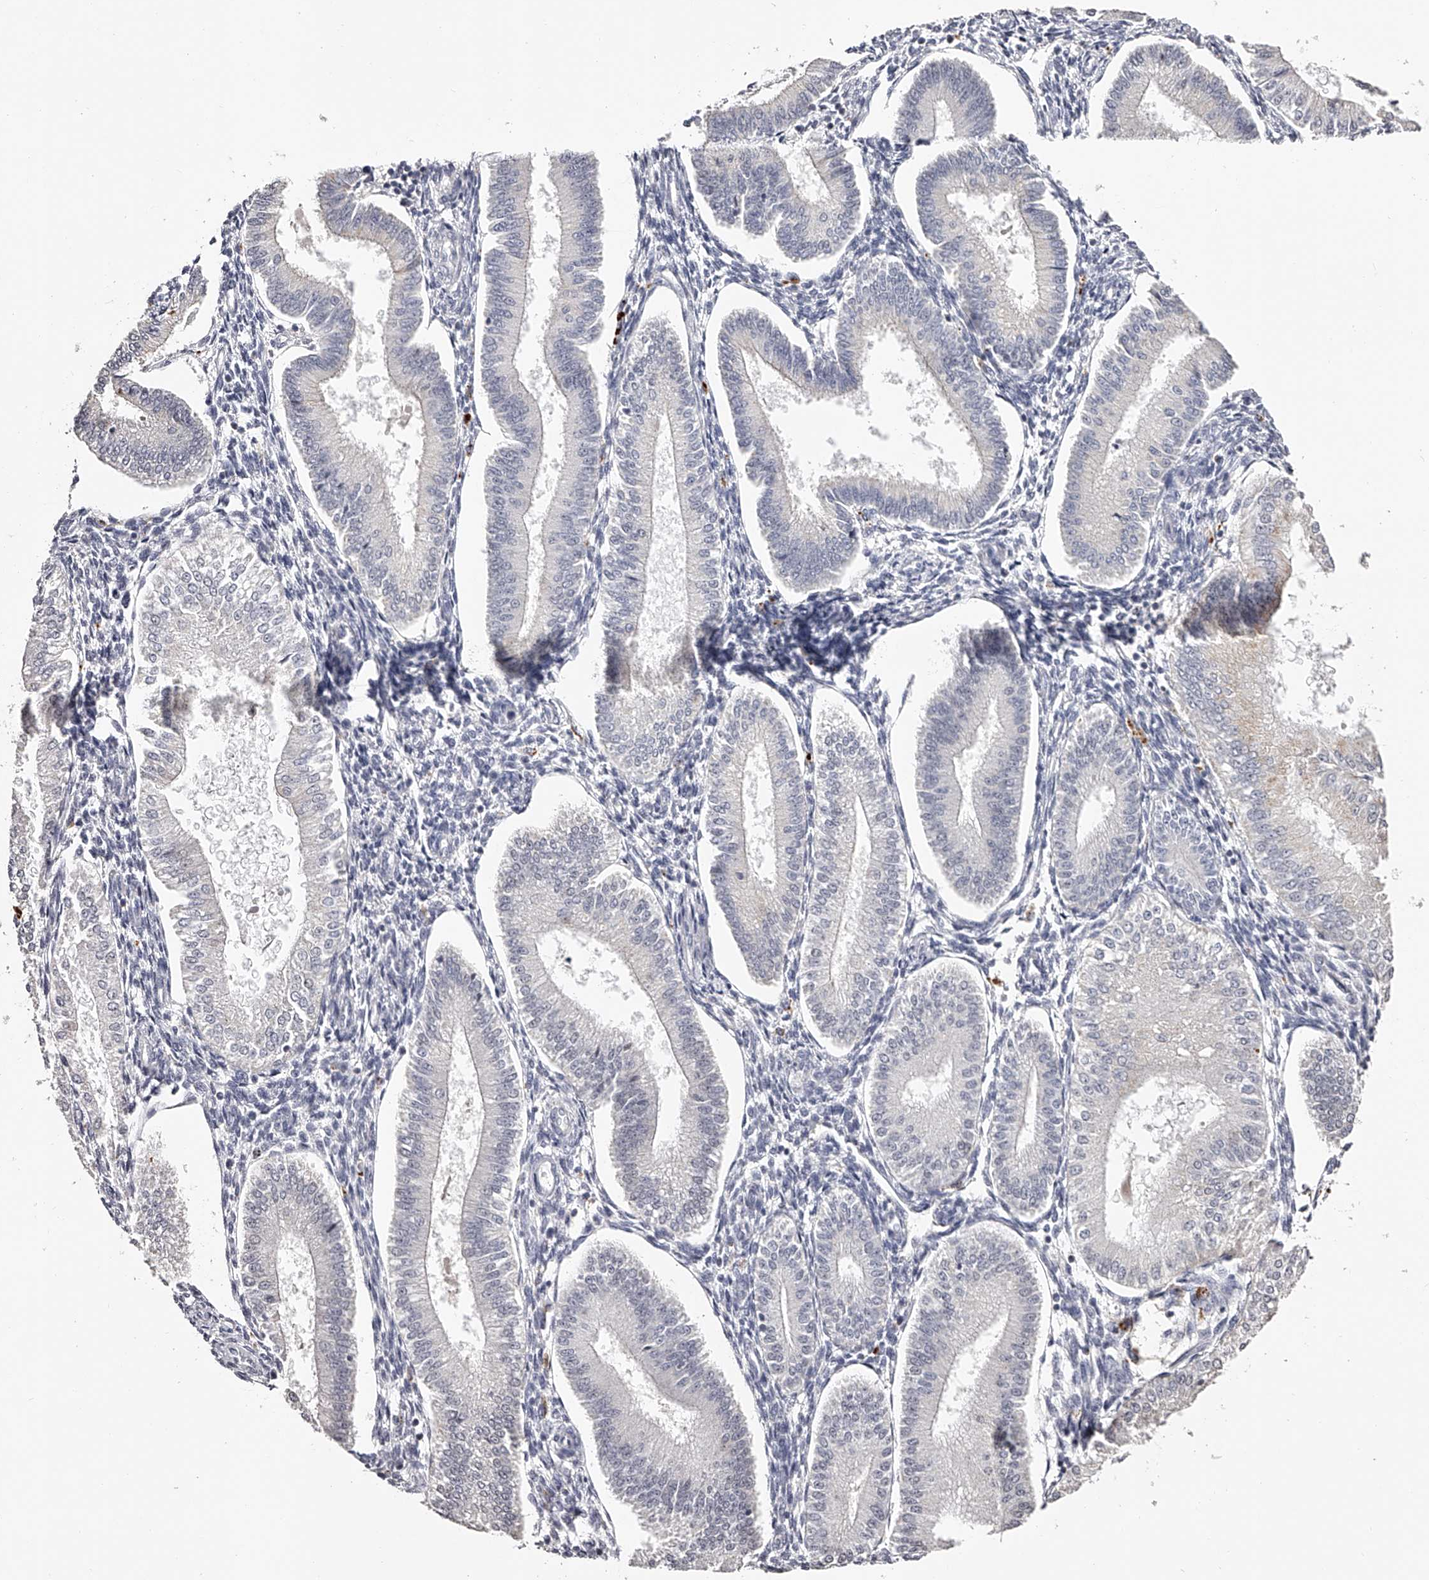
{"staining": {"intensity": "negative", "quantity": "none", "location": "none"}, "tissue": "endometrium", "cell_type": "Cells in endometrial stroma", "image_type": "normal", "snomed": [{"axis": "morphology", "description": "Normal tissue, NOS"}, {"axis": "topography", "description": "Endometrium"}], "caption": "IHC histopathology image of unremarkable endometrium stained for a protein (brown), which demonstrates no staining in cells in endometrial stroma.", "gene": "SLC35D3", "patient": {"sex": "female", "age": 39}}